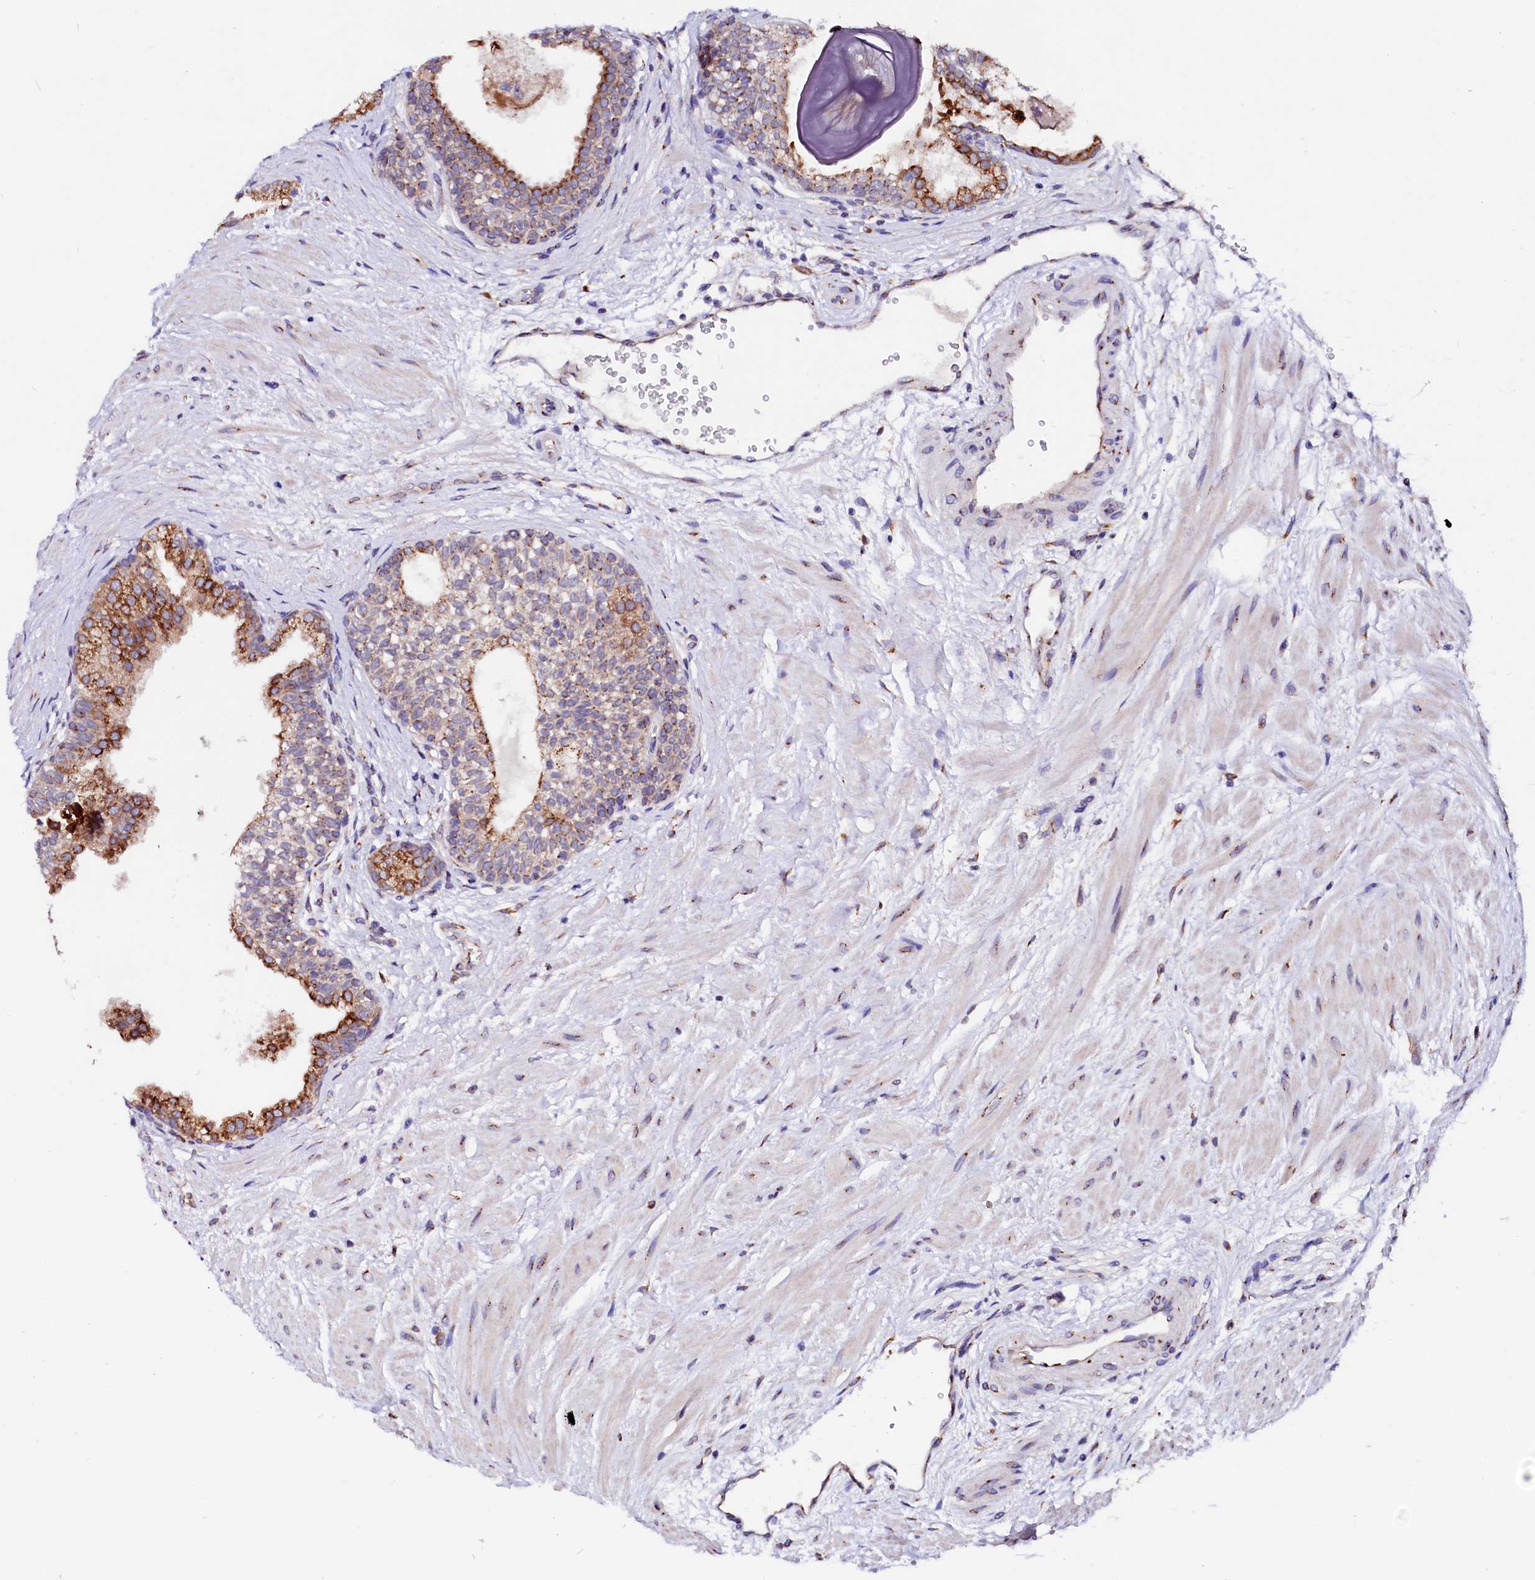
{"staining": {"intensity": "moderate", "quantity": "25%-75%", "location": "cytoplasmic/membranous"}, "tissue": "prostate", "cell_type": "Glandular cells", "image_type": "normal", "snomed": [{"axis": "morphology", "description": "Normal tissue, NOS"}, {"axis": "topography", "description": "Prostate"}], "caption": "Glandular cells show moderate cytoplasmic/membranous positivity in approximately 25%-75% of cells in normal prostate. (Brightfield microscopy of DAB IHC at high magnification).", "gene": "LMAN1", "patient": {"sex": "male", "age": 48}}